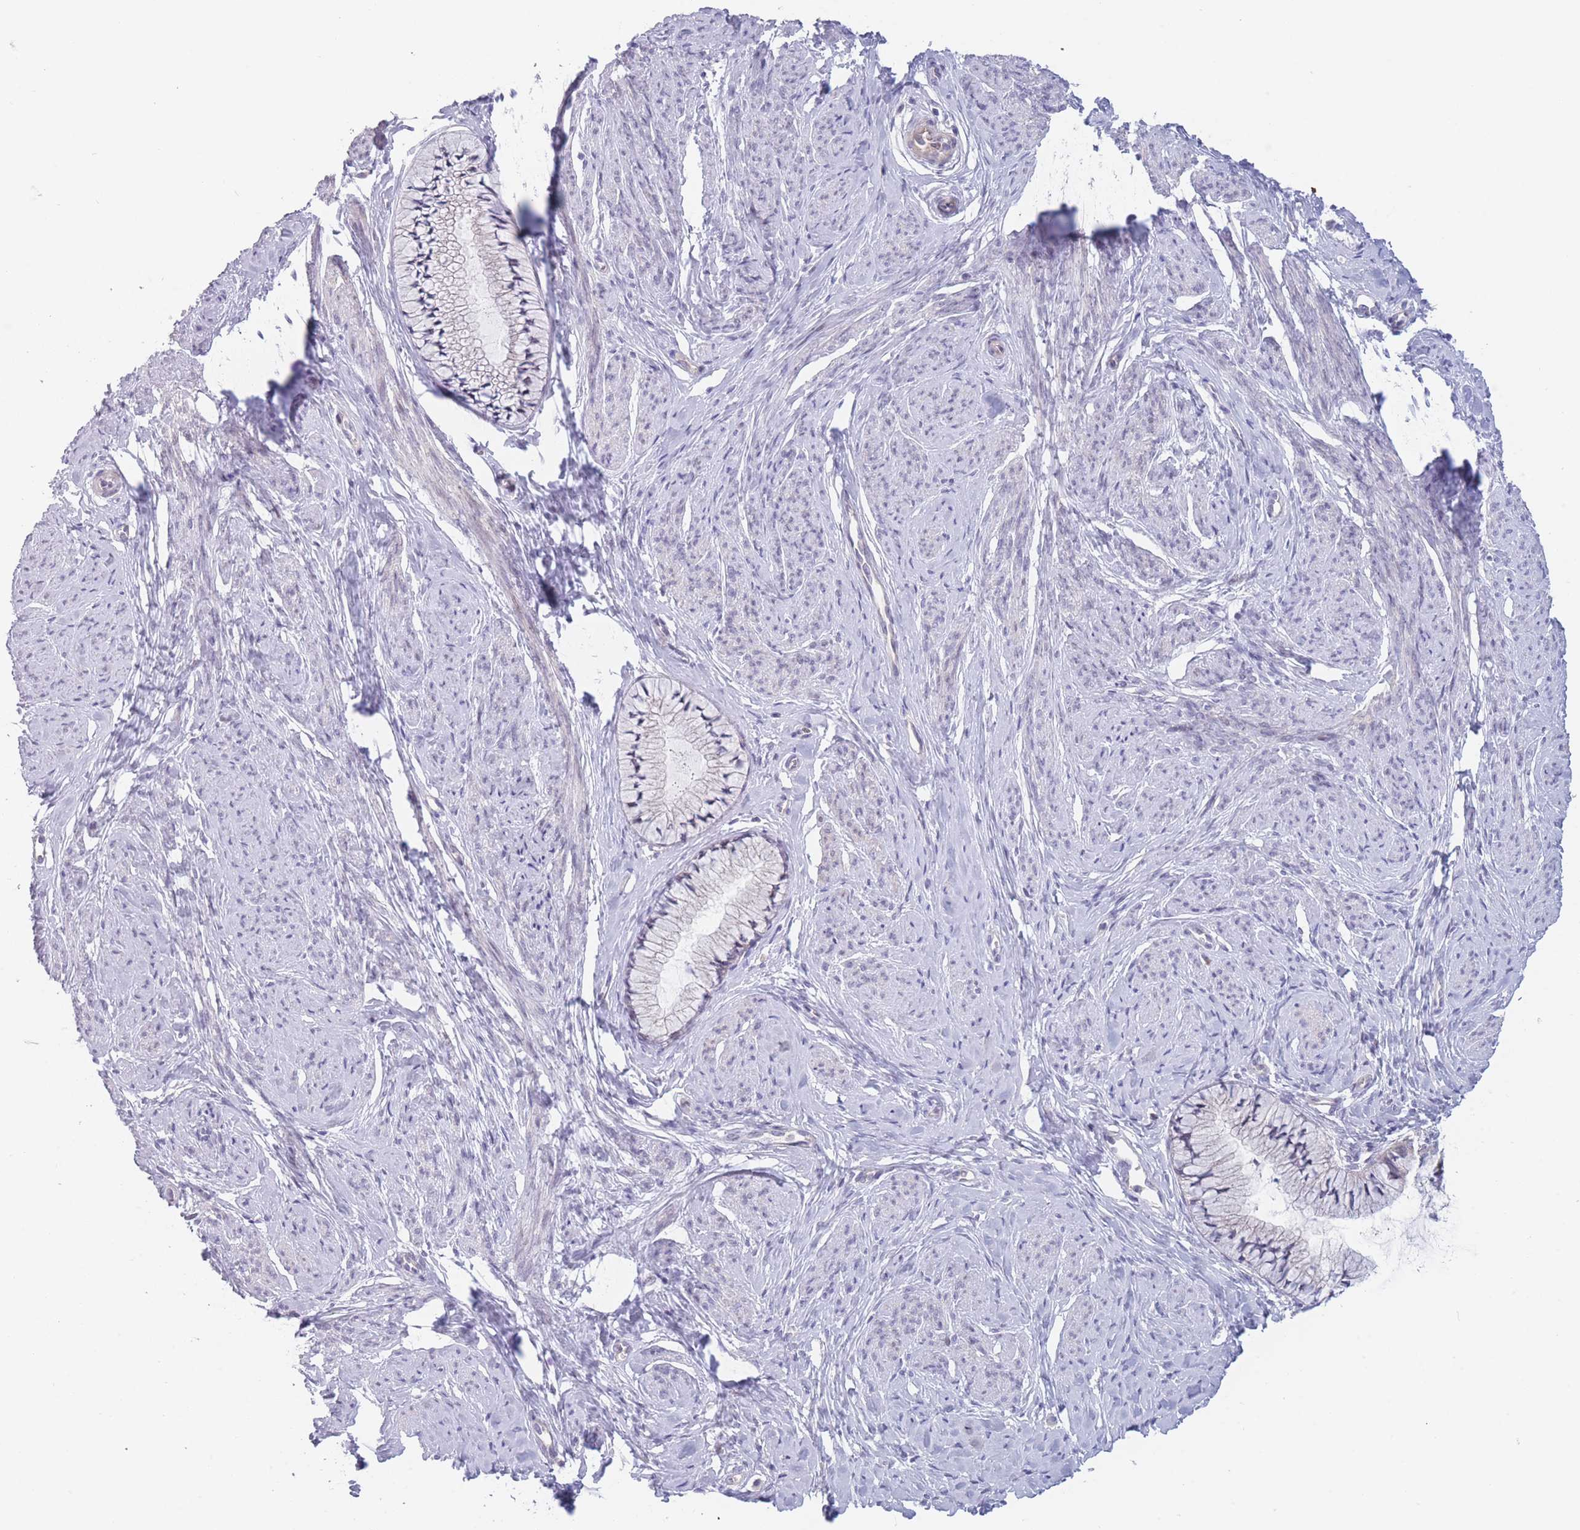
{"staining": {"intensity": "weak", "quantity": "25%-75%", "location": "cytoplasmic/membranous"}, "tissue": "cervix", "cell_type": "Glandular cells", "image_type": "normal", "snomed": [{"axis": "morphology", "description": "Normal tissue, NOS"}, {"axis": "topography", "description": "Cervix"}], "caption": "Protein staining exhibits weak cytoplasmic/membranous positivity in about 25%-75% of glandular cells in unremarkable cervix.", "gene": "FAM227B", "patient": {"sex": "female", "age": 42}}